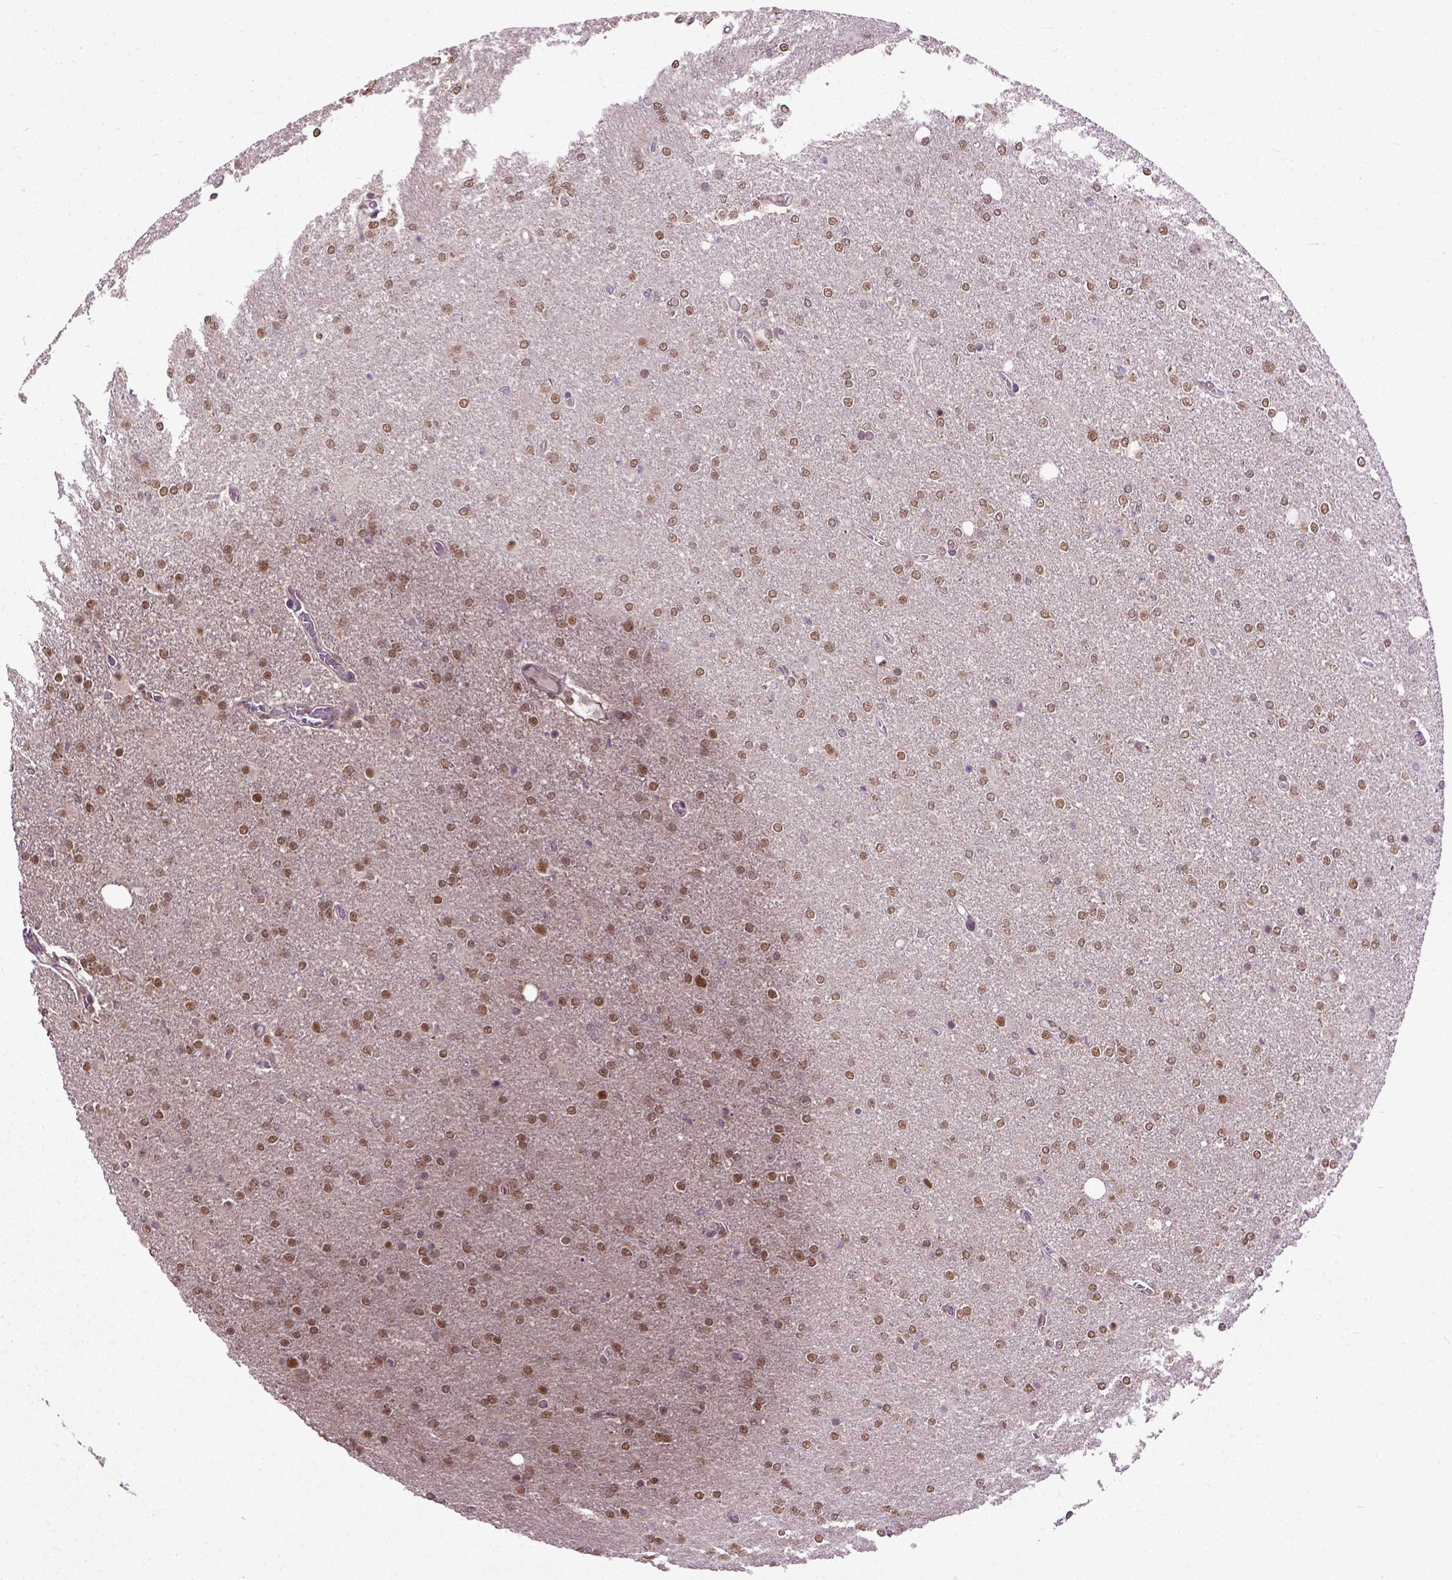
{"staining": {"intensity": "moderate", "quantity": ">75%", "location": "nuclear"}, "tissue": "glioma", "cell_type": "Tumor cells", "image_type": "cancer", "snomed": [{"axis": "morphology", "description": "Glioma, malignant, High grade"}, {"axis": "topography", "description": "Cerebral cortex"}], "caption": "Glioma was stained to show a protein in brown. There is medium levels of moderate nuclear positivity in approximately >75% of tumor cells. (DAB (3,3'-diaminobenzidine) IHC, brown staining for protein, blue staining for nuclei).", "gene": "UBA3", "patient": {"sex": "male", "age": 70}}